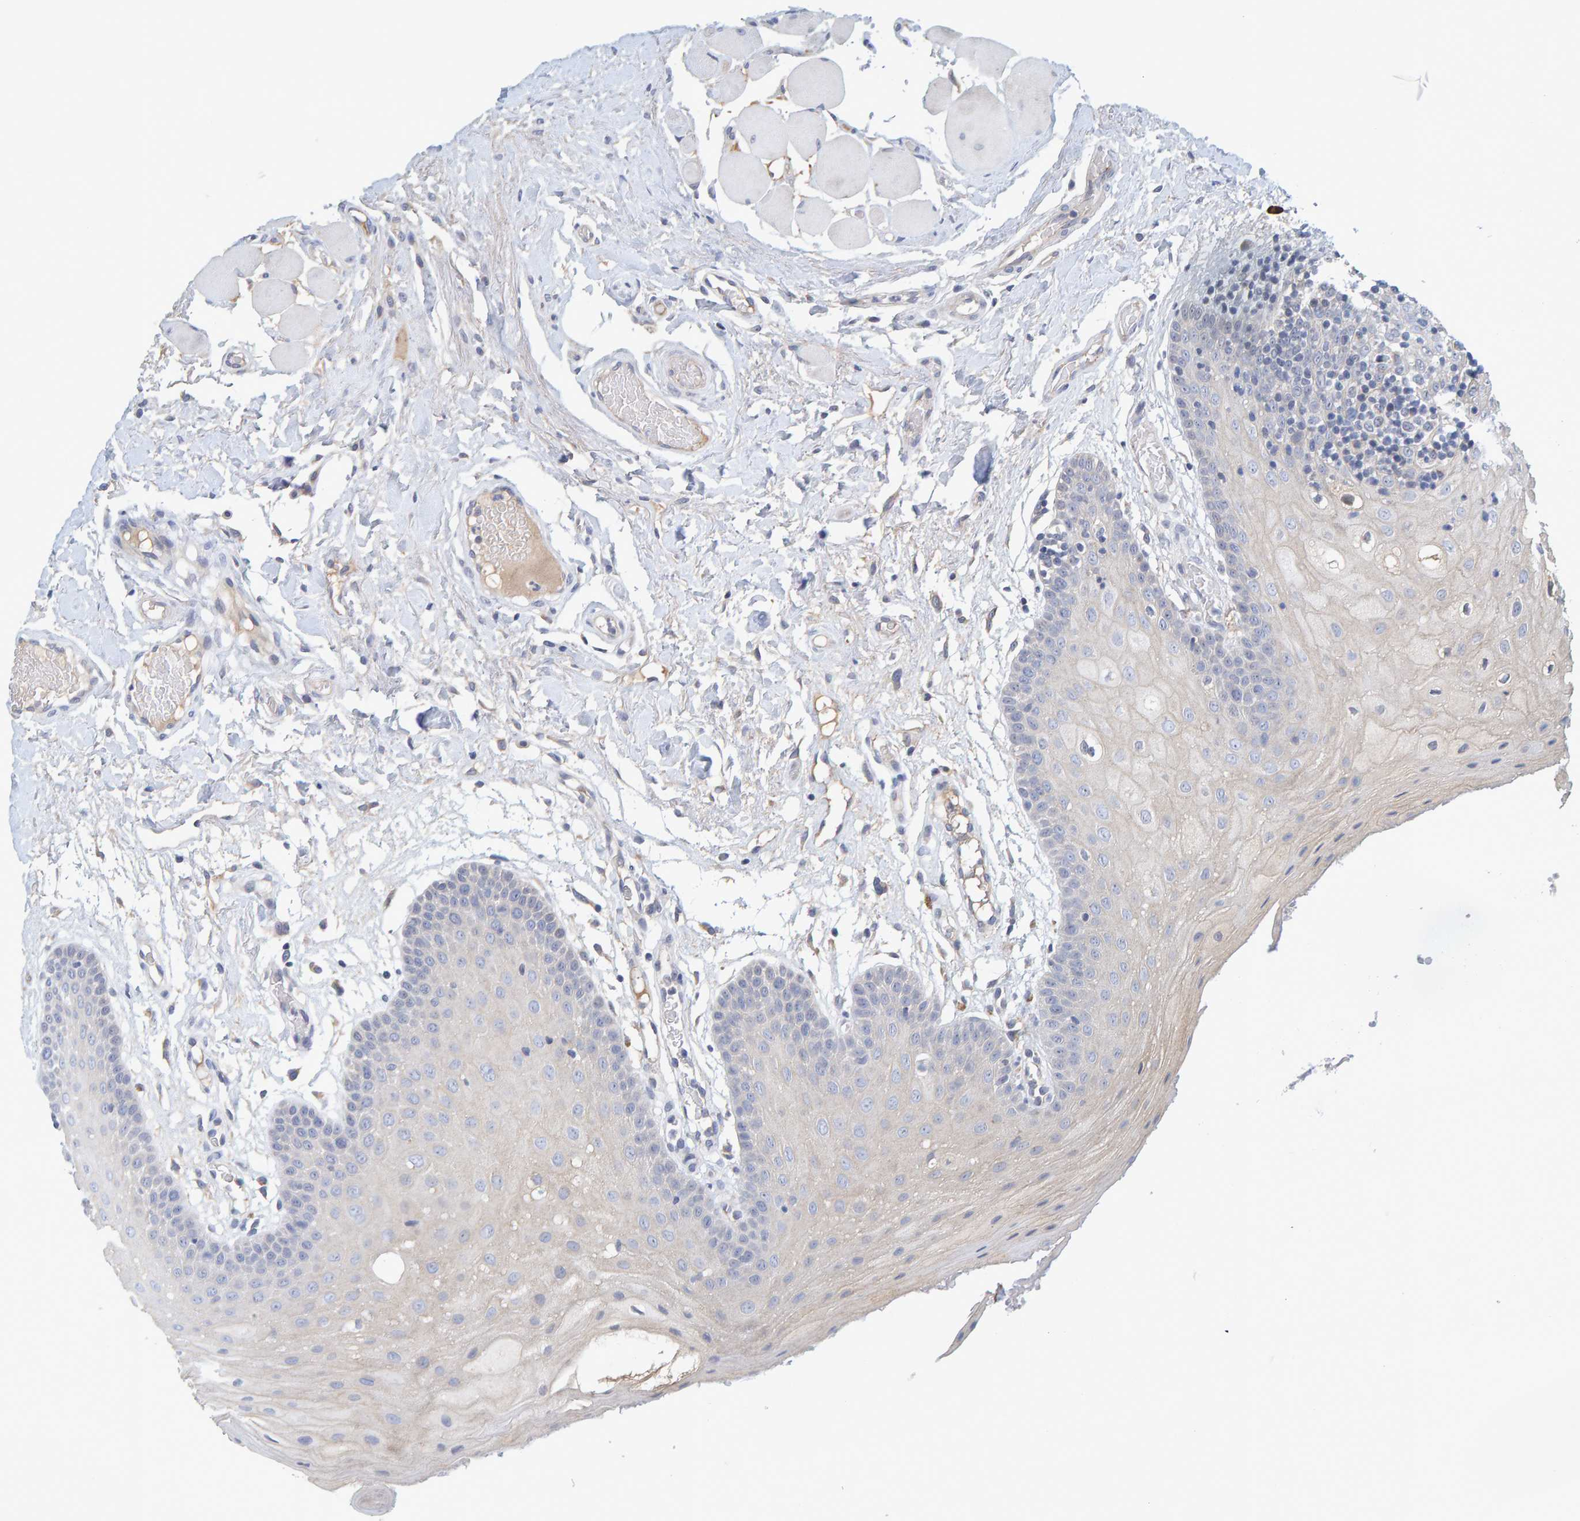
{"staining": {"intensity": "negative", "quantity": "none", "location": "none"}, "tissue": "oral mucosa", "cell_type": "Squamous epithelial cells", "image_type": "normal", "snomed": [{"axis": "morphology", "description": "Normal tissue, NOS"}, {"axis": "morphology", "description": "Squamous cell carcinoma, NOS"}, {"axis": "topography", "description": "Oral tissue"}, {"axis": "topography", "description": "Head-Neck"}], "caption": "Immunohistochemistry (IHC) of unremarkable human oral mucosa reveals no staining in squamous epithelial cells.", "gene": "ZNF77", "patient": {"sex": "male", "age": 71}}